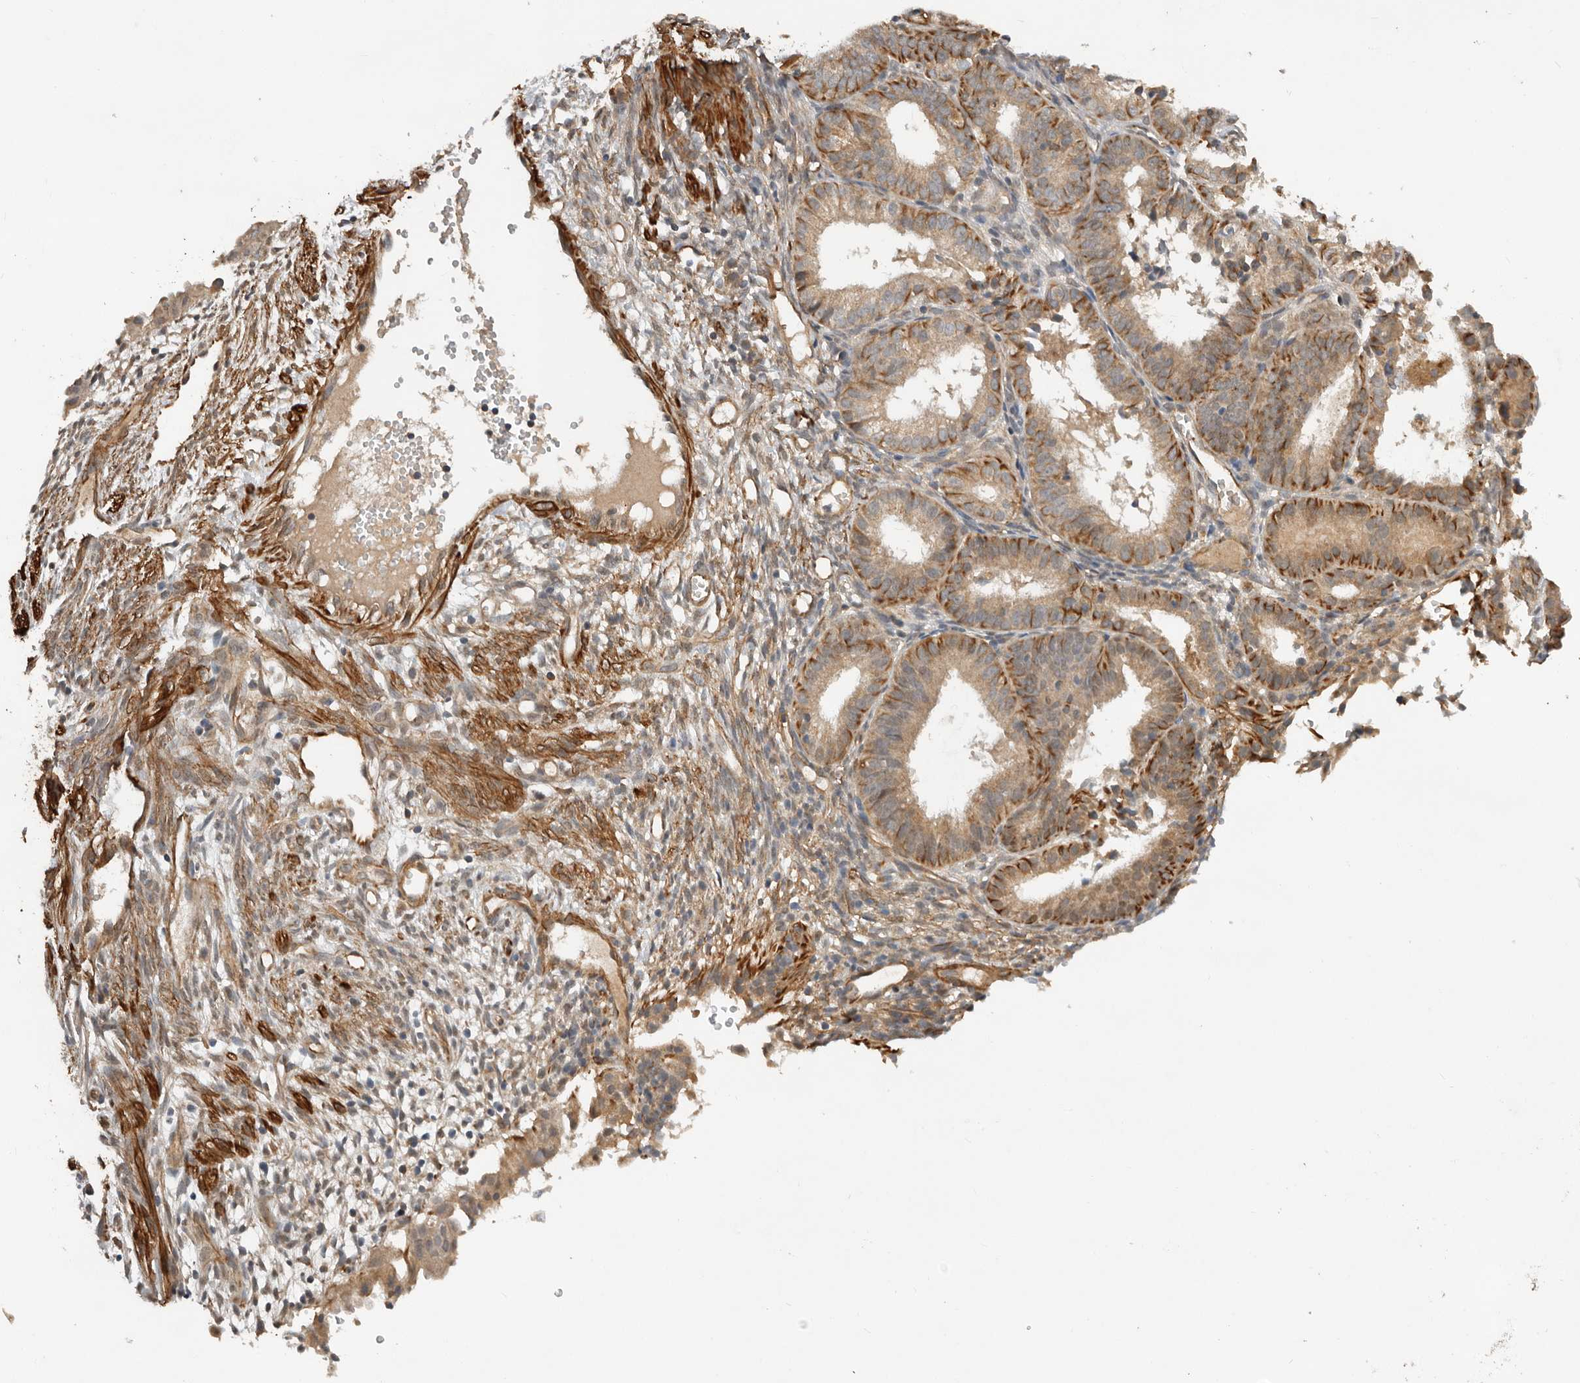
{"staining": {"intensity": "moderate", "quantity": ">75%", "location": "cytoplasmic/membranous"}, "tissue": "endometrial cancer", "cell_type": "Tumor cells", "image_type": "cancer", "snomed": [{"axis": "morphology", "description": "Adenocarcinoma, NOS"}, {"axis": "topography", "description": "Endometrium"}], "caption": "Endometrial cancer stained with a protein marker reveals moderate staining in tumor cells.", "gene": "RNF157", "patient": {"sex": "female", "age": 51}}